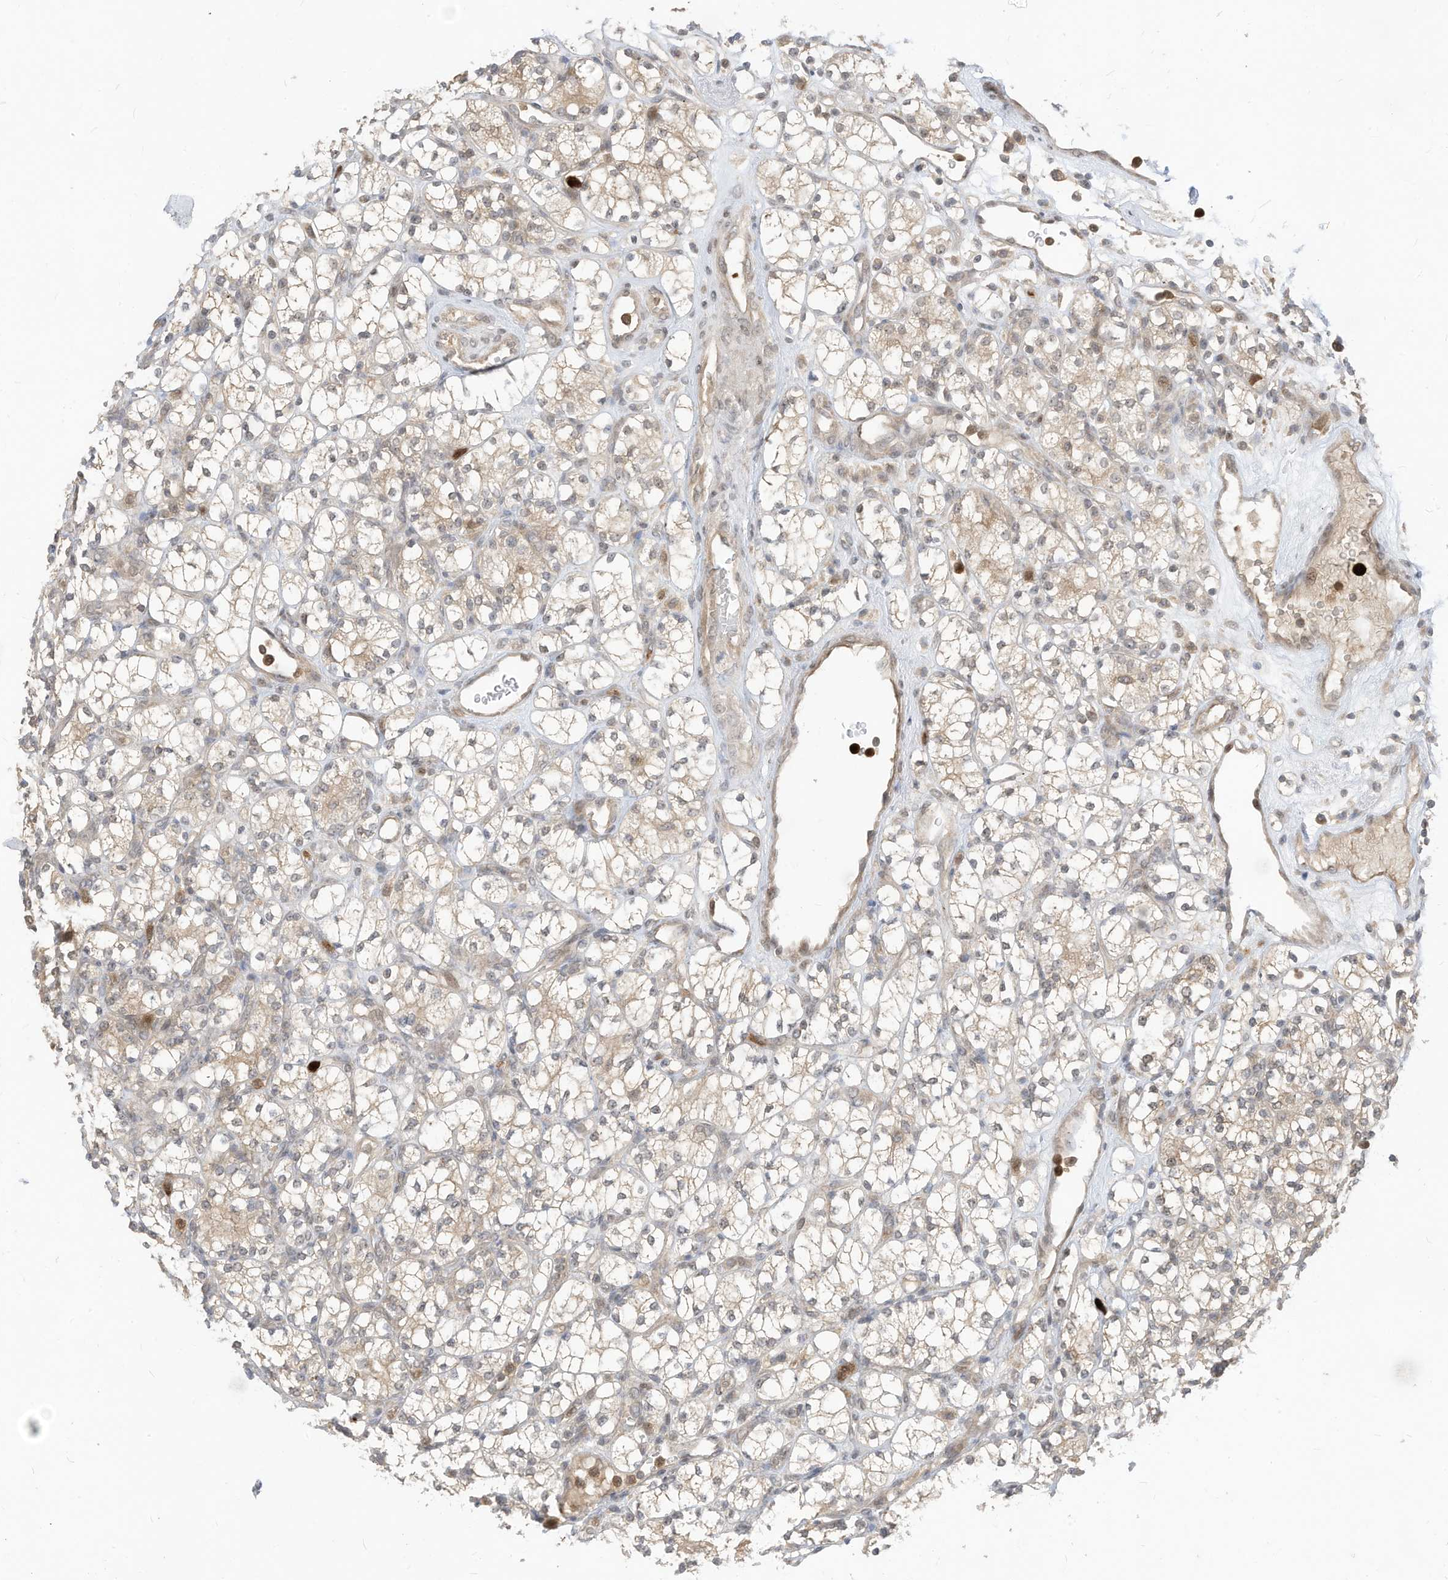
{"staining": {"intensity": "weak", "quantity": "<25%", "location": "cytoplasmic/membranous"}, "tissue": "renal cancer", "cell_type": "Tumor cells", "image_type": "cancer", "snomed": [{"axis": "morphology", "description": "Adenocarcinoma, NOS"}, {"axis": "topography", "description": "Kidney"}], "caption": "IHC image of neoplastic tissue: human adenocarcinoma (renal) stained with DAB demonstrates no significant protein staining in tumor cells. (DAB immunohistochemistry, high magnification).", "gene": "CNKSR1", "patient": {"sex": "male", "age": 77}}